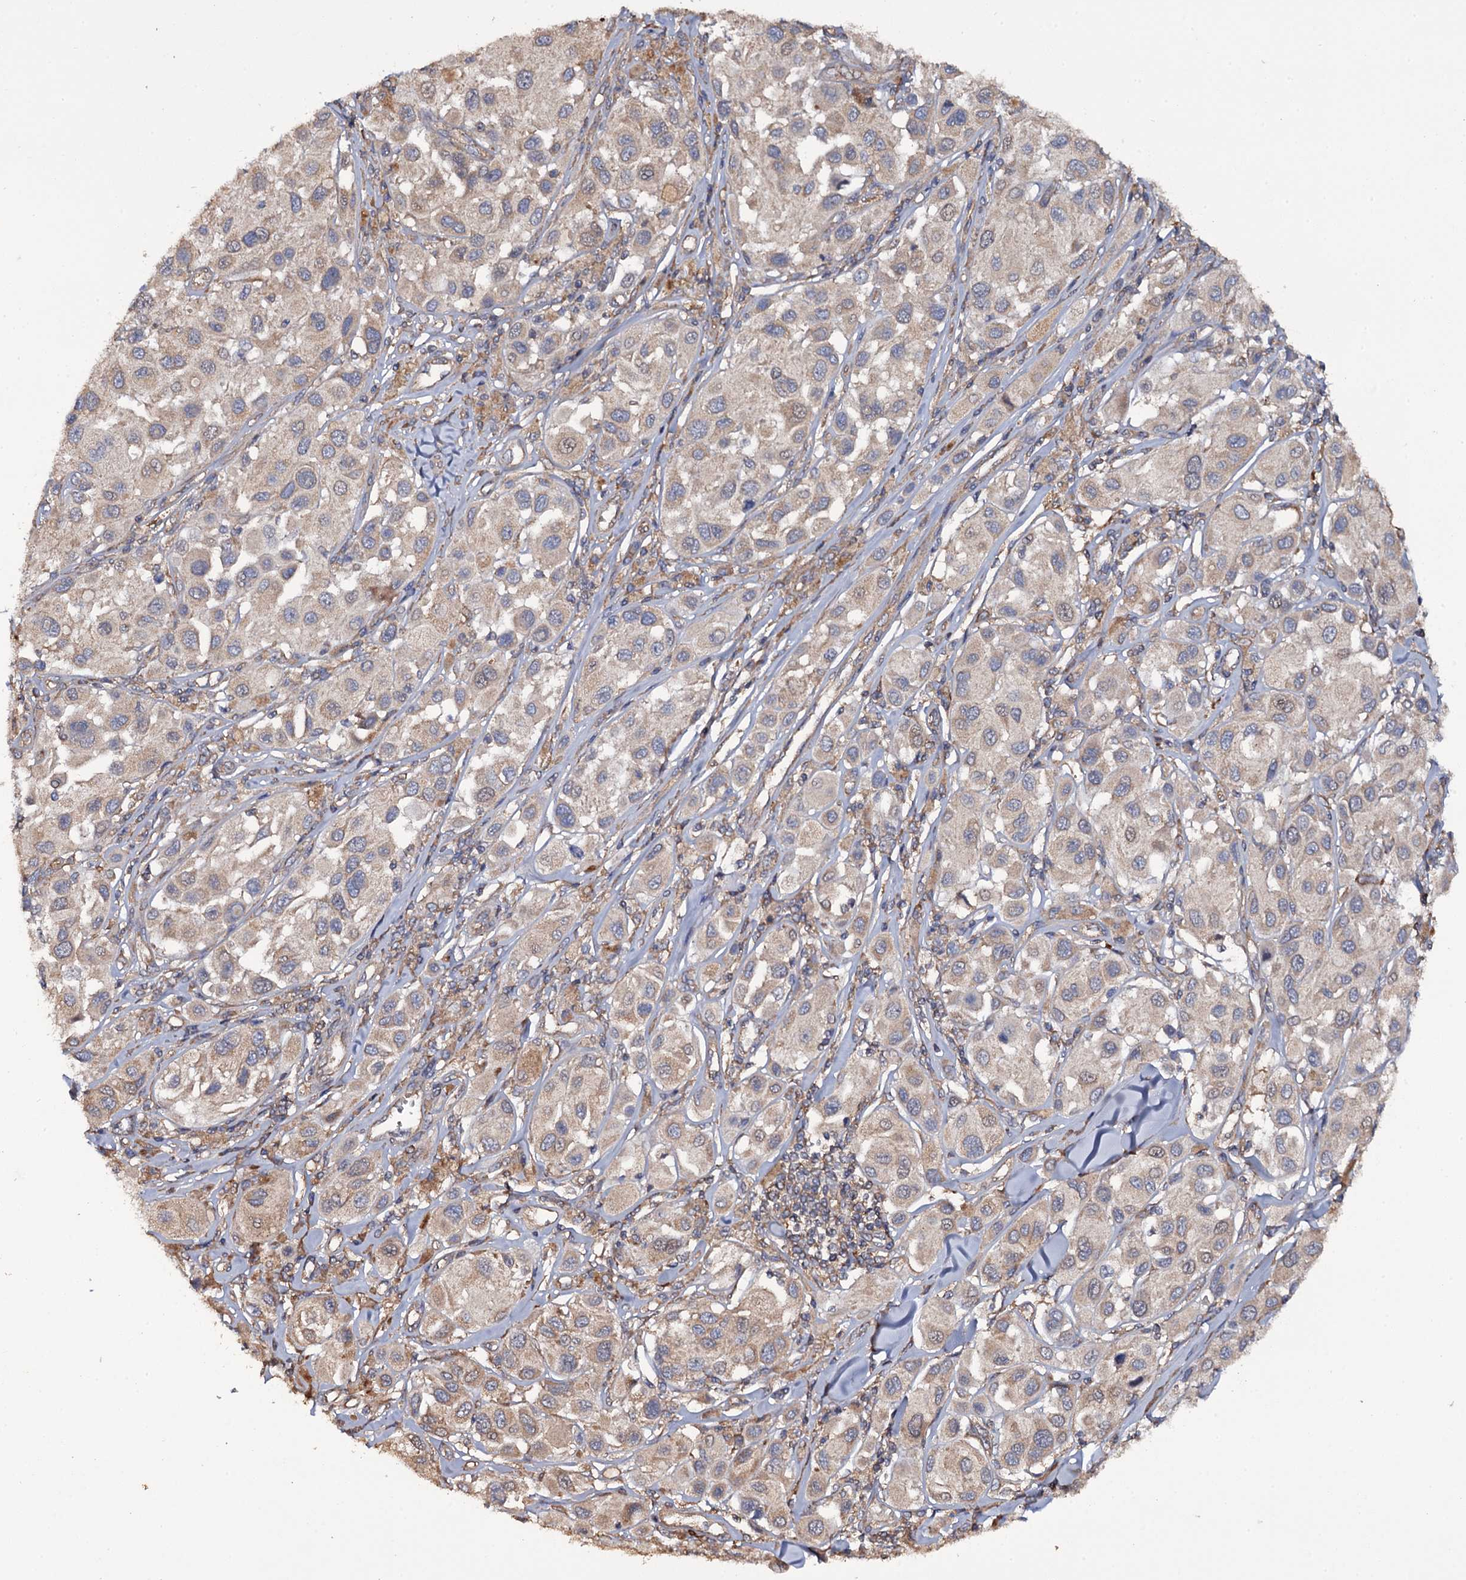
{"staining": {"intensity": "weak", "quantity": "25%-75%", "location": "cytoplasmic/membranous"}, "tissue": "melanoma", "cell_type": "Tumor cells", "image_type": "cancer", "snomed": [{"axis": "morphology", "description": "Malignant melanoma, Metastatic site"}, {"axis": "topography", "description": "Skin"}], "caption": "Immunohistochemical staining of human melanoma shows weak cytoplasmic/membranous protein expression in about 25%-75% of tumor cells.", "gene": "TTC23", "patient": {"sex": "male", "age": 41}}